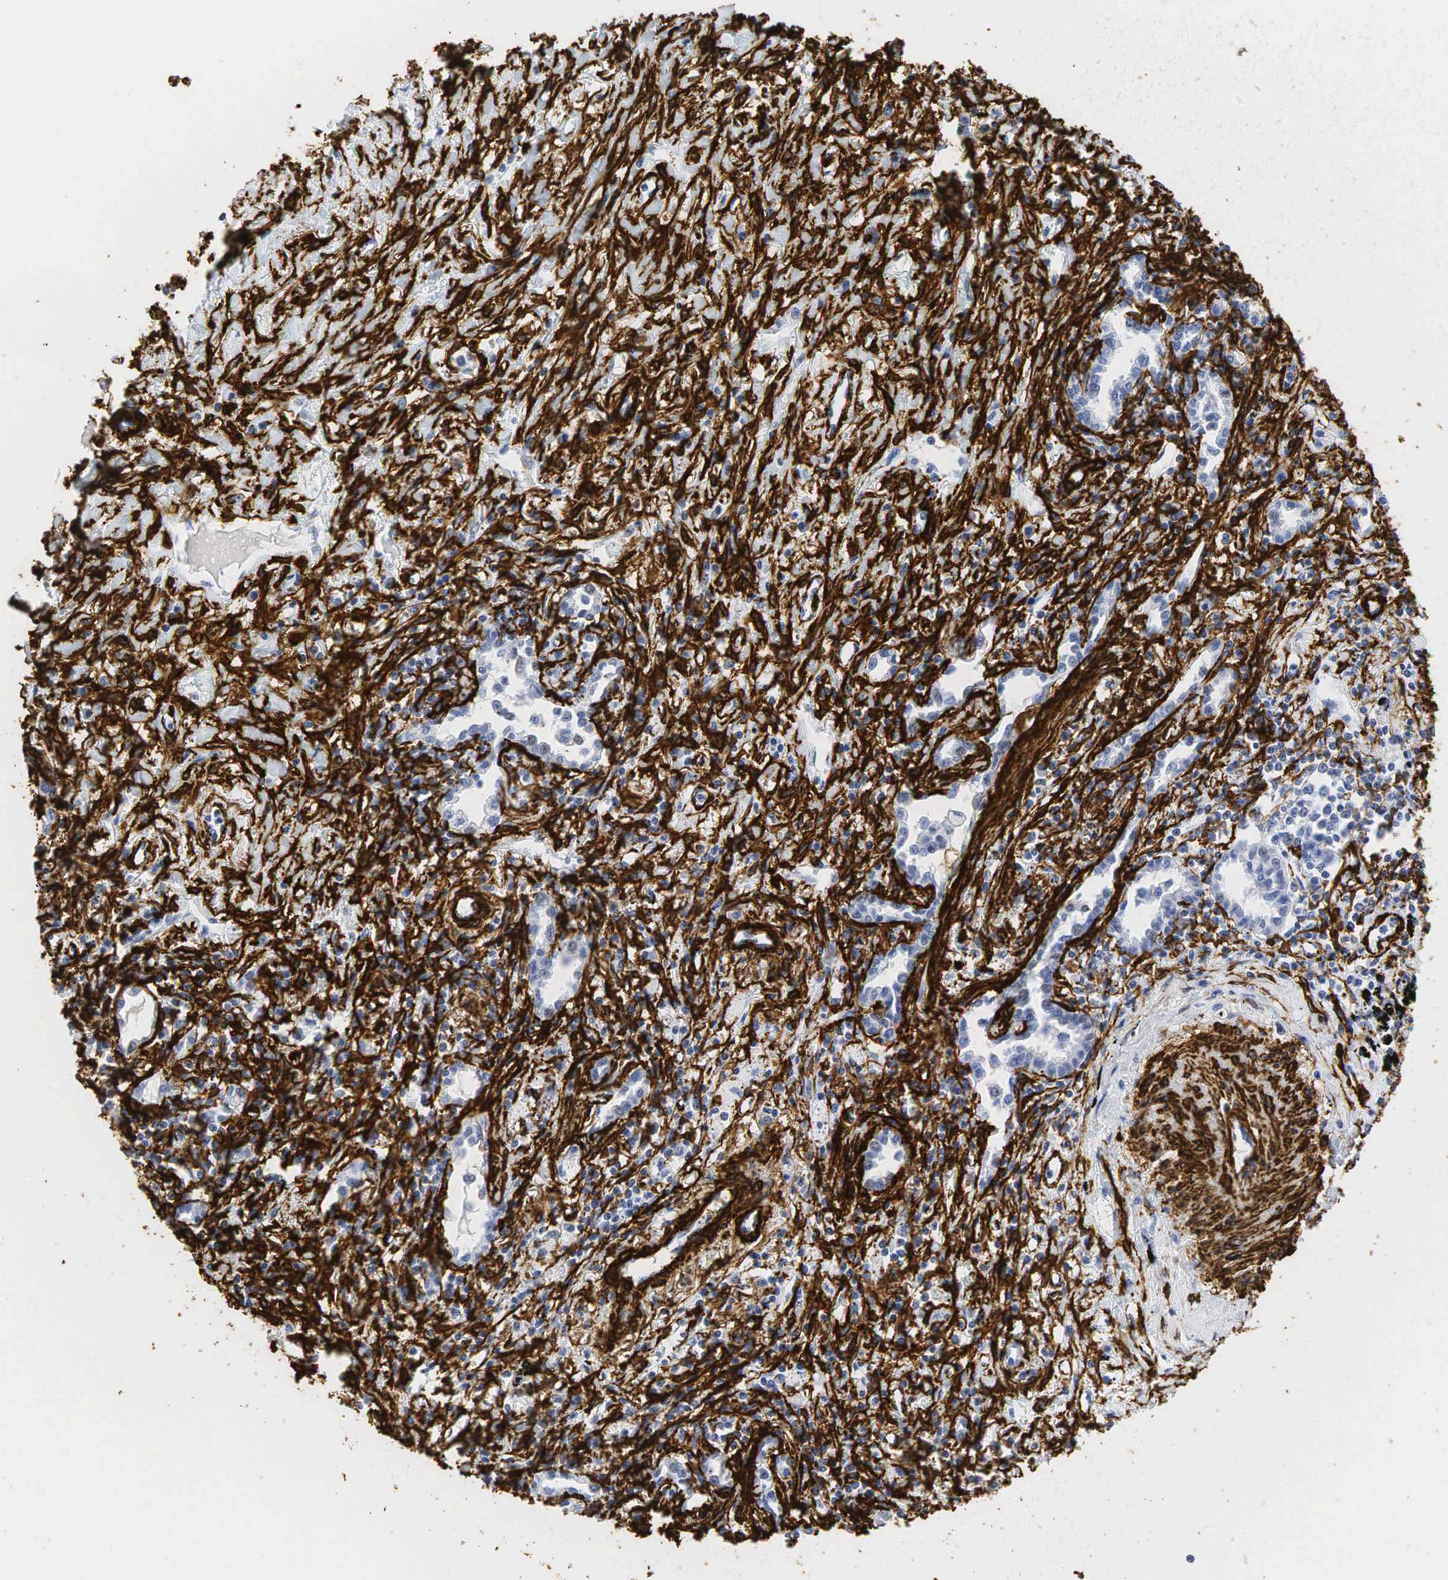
{"staining": {"intensity": "weak", "quantity": "<25%", "location": "nuclear"}, "tissue": "lung cancer", "cell_type": "Tumor cells", "image_type": "cancer", "snomed": [{"axis": "morphology", "description": "Adenocarcinoma, NOS"}, {"axis": "topography", "description": "Lung"}], "caption": "An image of human lung cancer (adenocarcinoma) is negative for staining in tumor cells.", "gene": "ACTA2", "patient": {"sex": "male", "age": 60}}